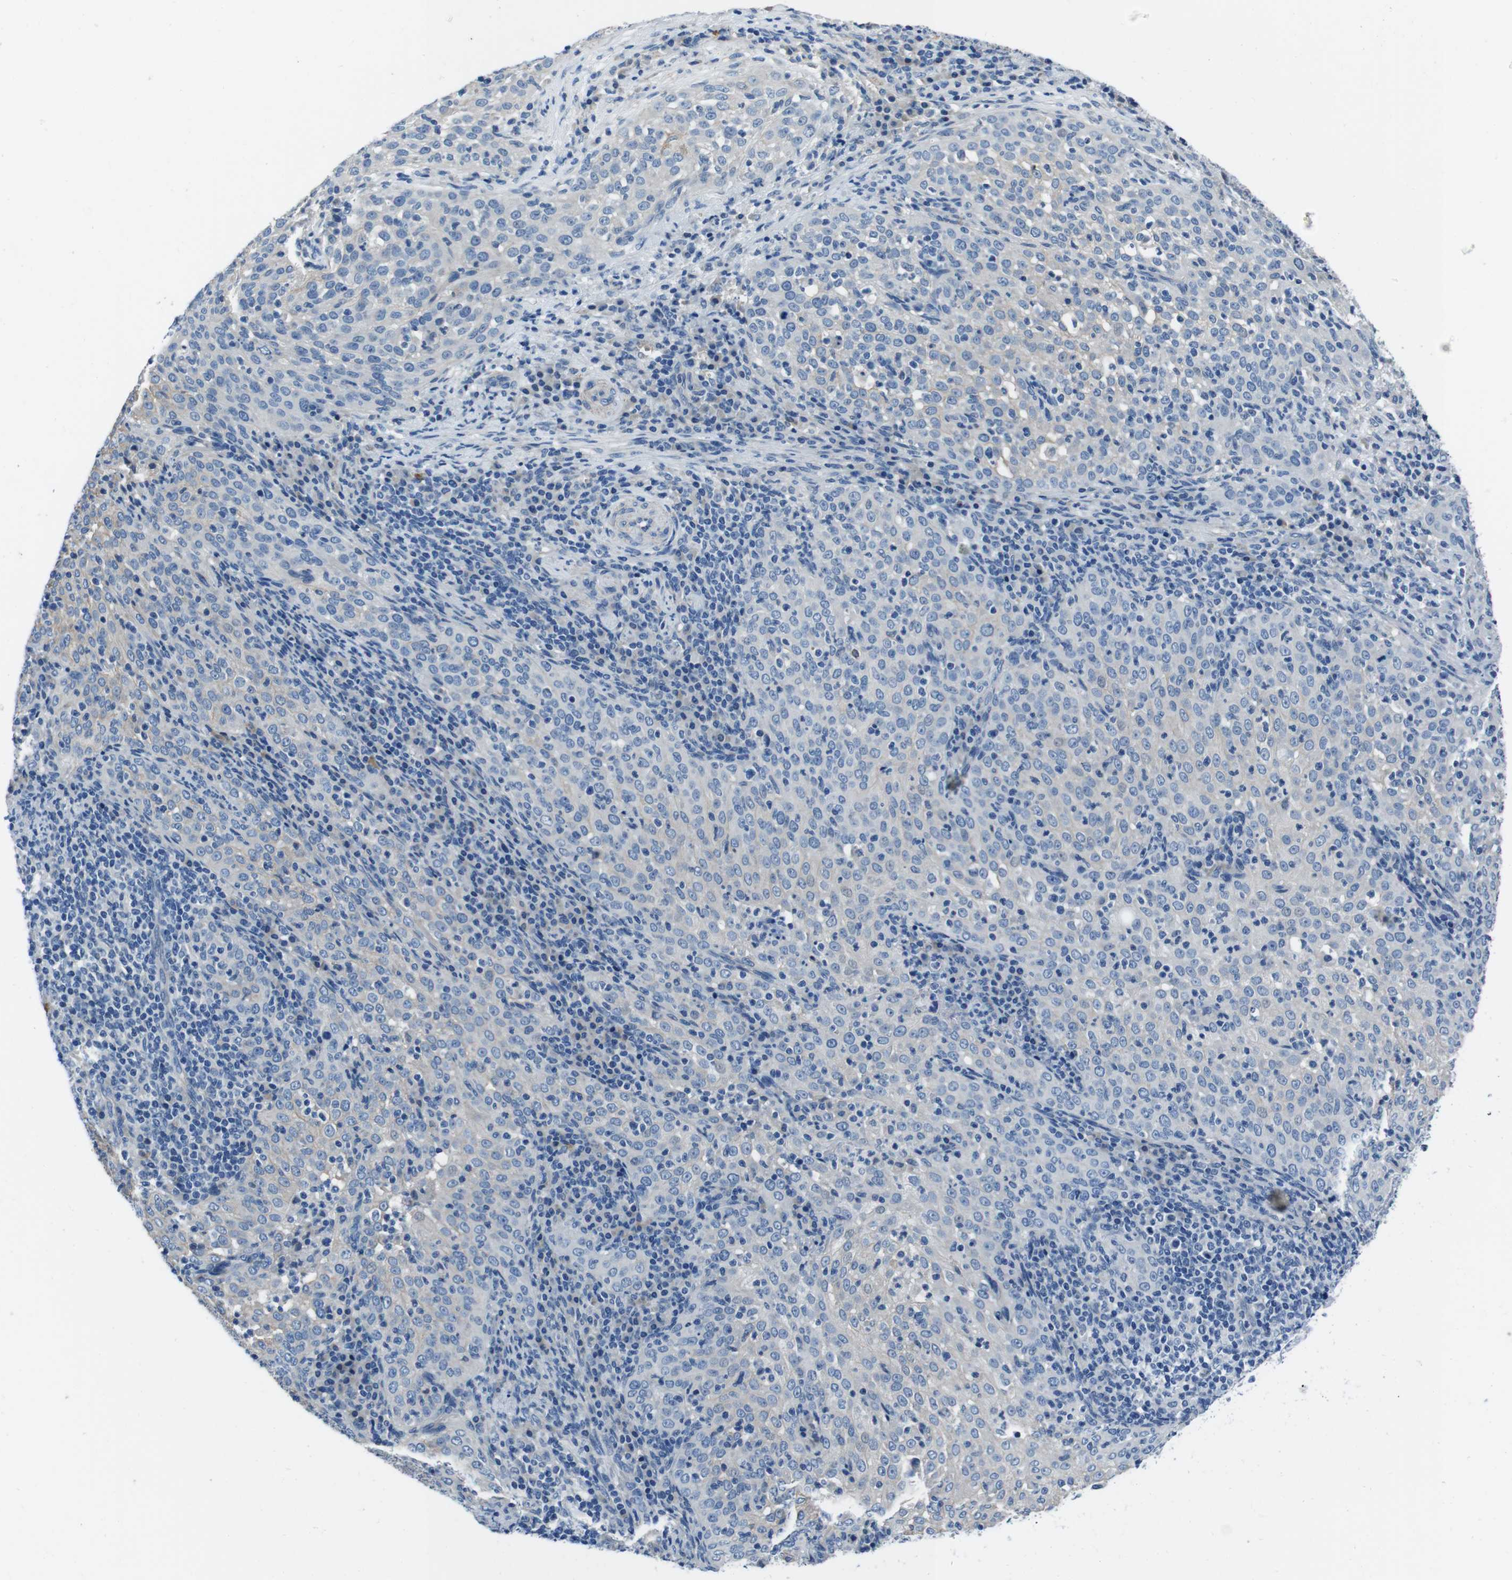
{"staining": {"intensity": "negative", "quantity": "none", "location": "none"}, "tissue": "cervical cancer", "cell_type": "Tumor cells", "image_type": "cancer", "snomed": [{"axis": "morphology", "description": "Squamous cell carcinoma, NOS"}, {"axis": "topography", "description": "Cervix"}], "caption": "A photomicrograph of human cervical cancer is negative for staining in tumor cells.", "gene": "CASQ1", "patient": {"sex": "female", "age": 51}}